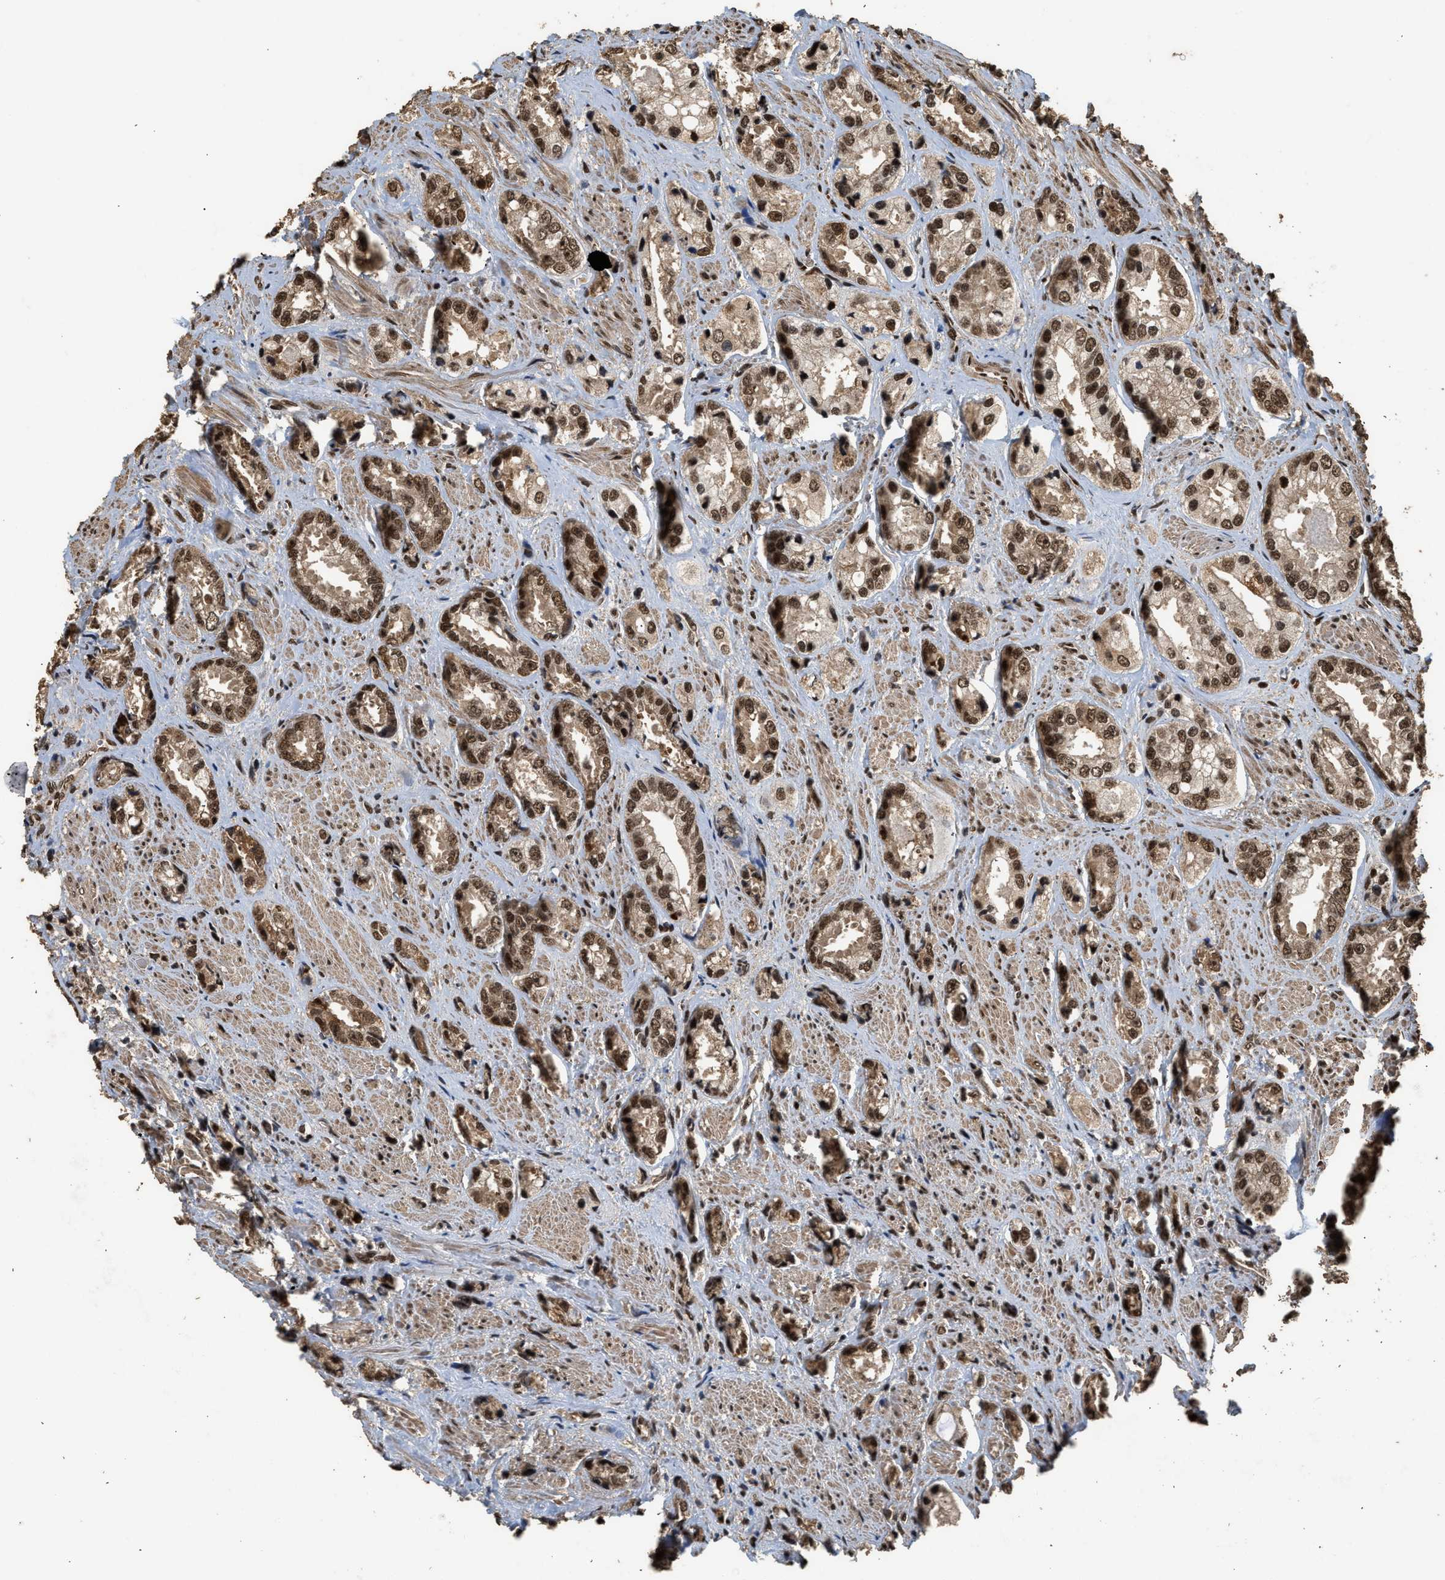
{"staining": {"intensity": "moderate", "quantity": ">75%", "location": "nuclear"}, "tissue": "prostate cancer", "cell_type": "Tumor cells", "image_type": "cancer", "snomed": [{"axis": "morphology", "description": "Adenocarcinoma, High grade"}, {"axis": "topography", "description": "Prostate"}], "caption": "Human prostate adenocarcinoma (high-grade) stained with a protein marker demonstrates moderate staining in tumor cells.", "gene": "PPP4R3B", "patient": {"sex": "male", "age": 61}}